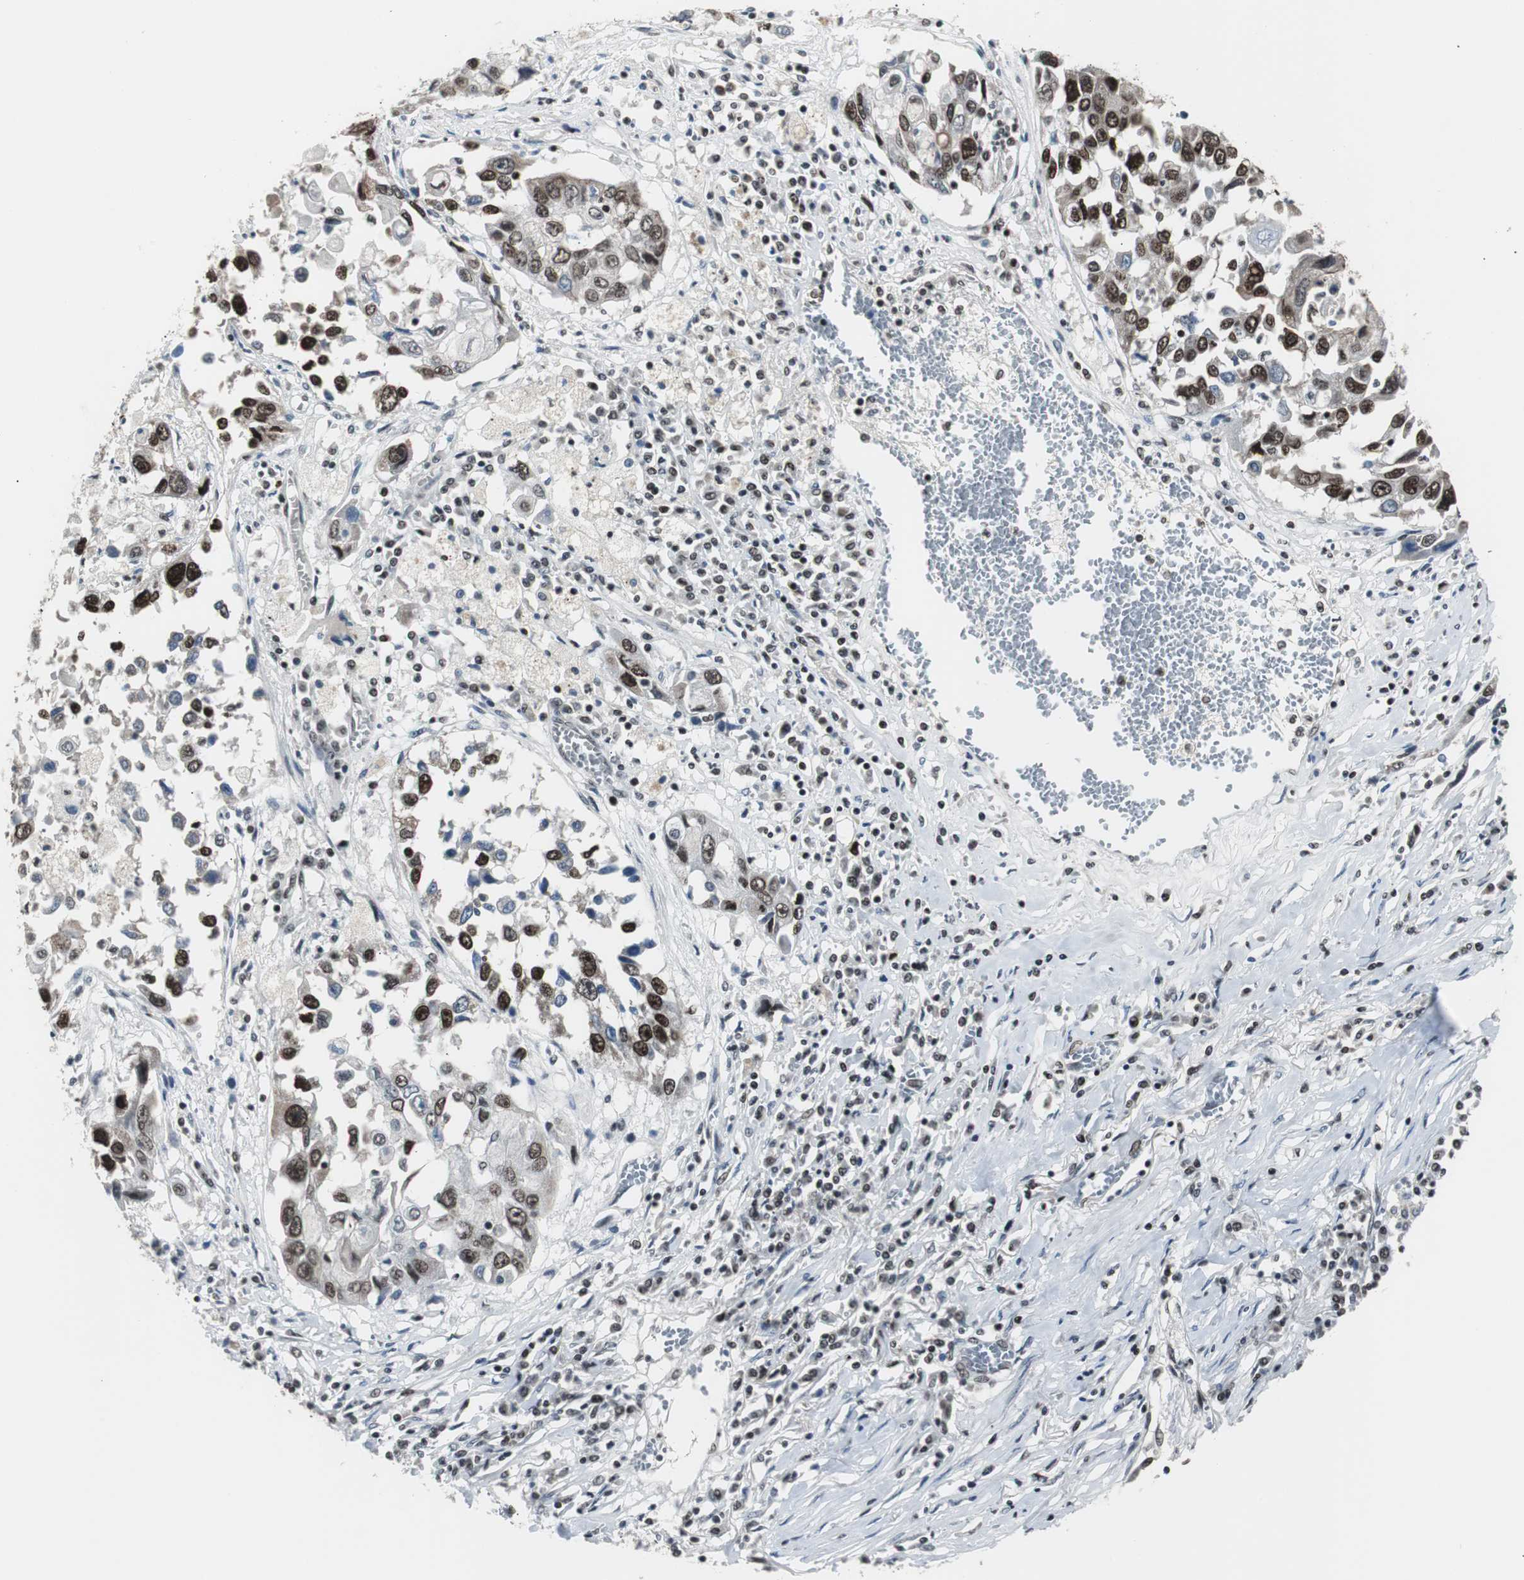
{"staining": {"intensity": "strong", "quantity": ">75%", "location": "nuclear"}, "tissue": "lung cancer", "cell_type": "Tumor cells", "image_type": "cancer", "snomed": [{"axis": "morphology", "description": "Squamous cell carcinoma, NOS"}, {"axis": "topography", "description": "Lung"}], "caption": "The micrograph shows a brown stain indicating the presence of a protein in the nuclear of tumor cells in squamous cell carcinoma (lung).", "gene": "XRCC1", "patient": {"sex": "male", "age": 71}}